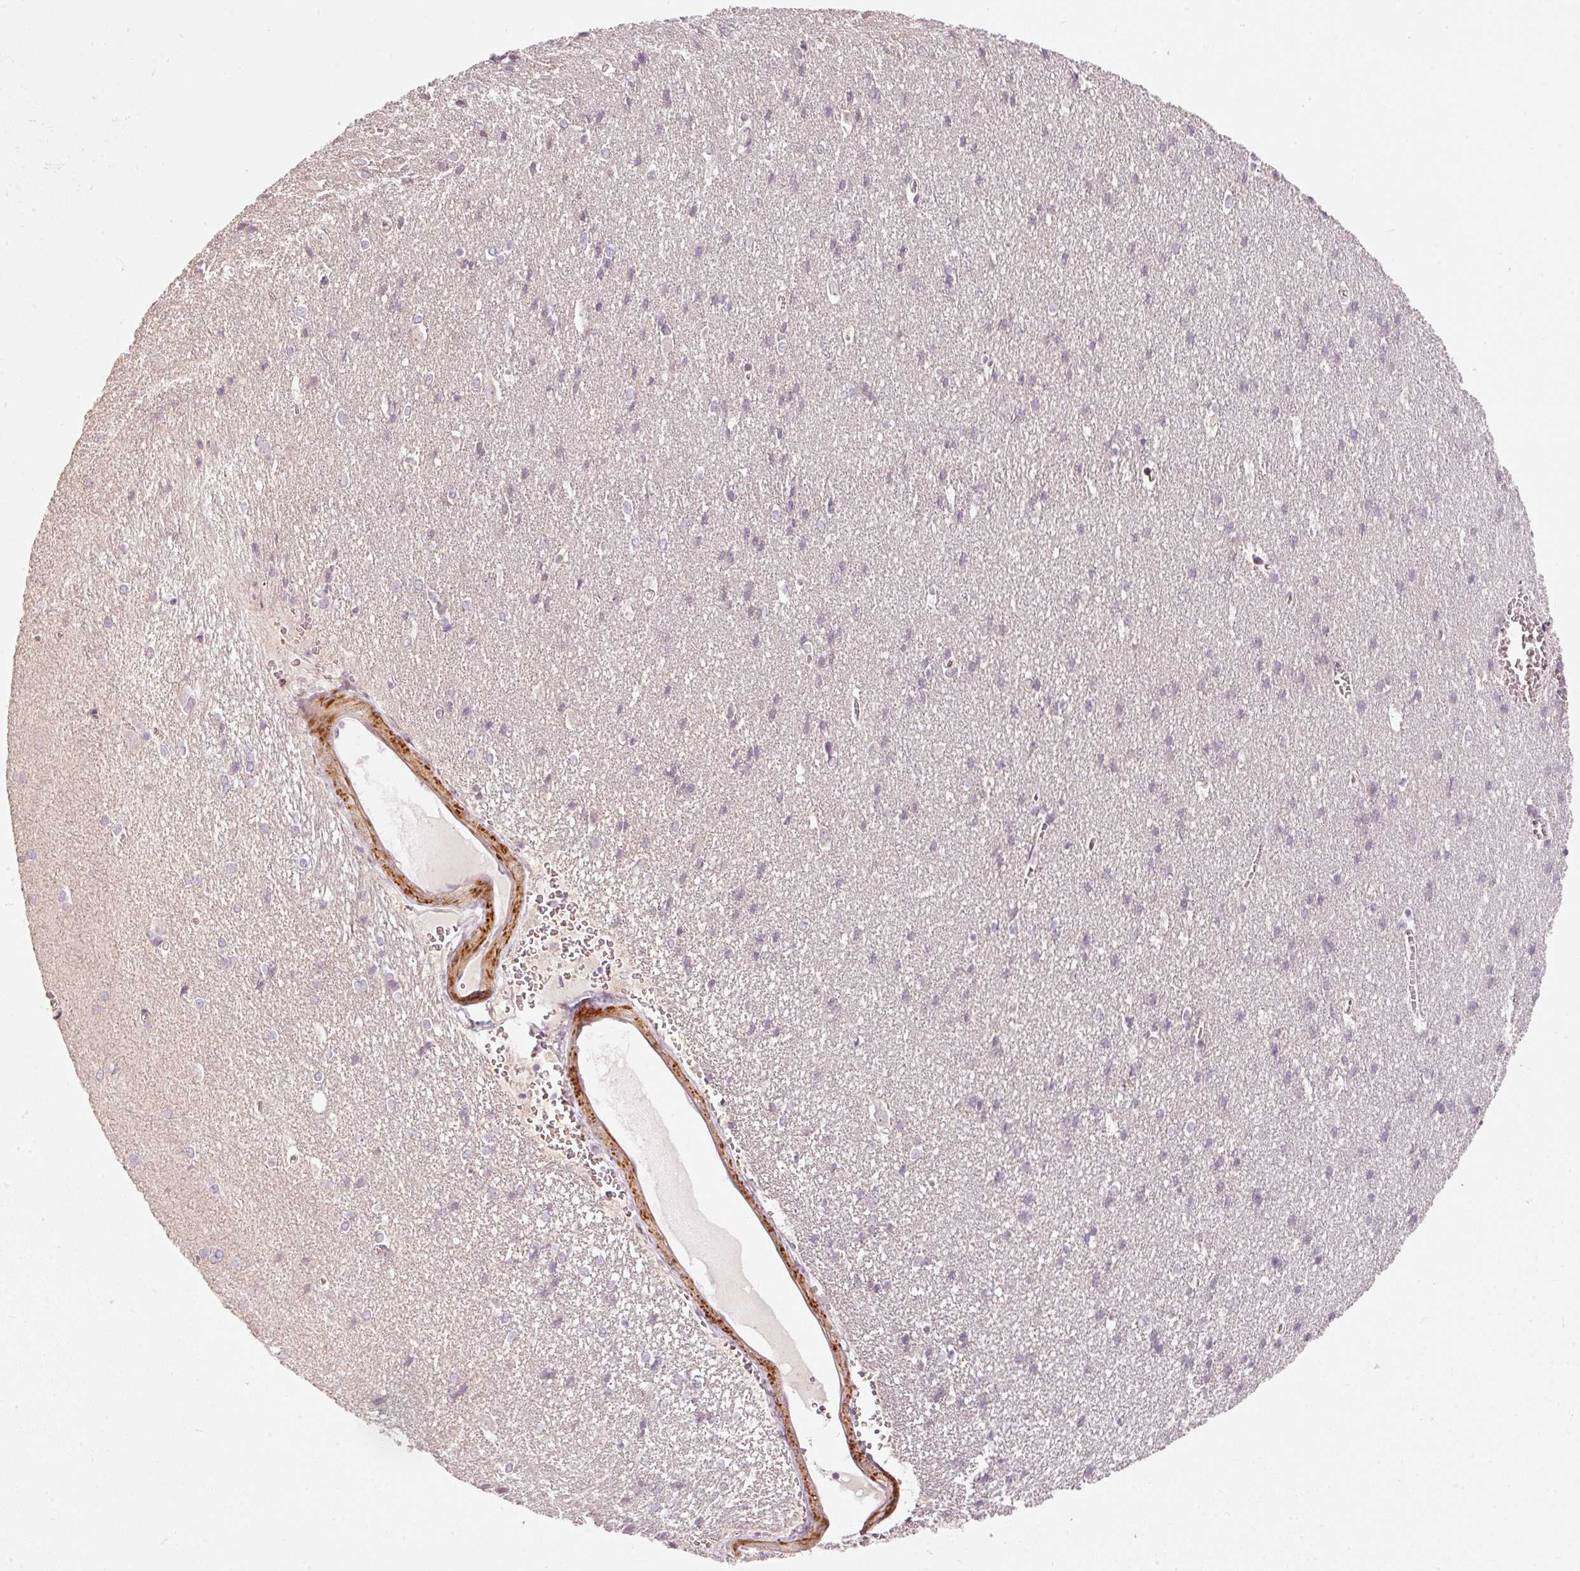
{"staining": {"intensity": "weak", "quantity": "25%-75%", "location": "cytoplasmic/membranous,nuclear"}, "tissue": "cerebral cortex", "cell_type": "Endothelial cells", "image_type": "normal", "snomed": [{"axis": "morphology", "description": "Normal tissue, NOS"}, {"axis": "topography", "description": "Cerebral cortex"}], "caption": "Immunohistochemical staining of benign human cerebral cortex demonstrates 25%-75% levels of weak cytoplasmic/membranous,nuclear protein staining in approximately 25%-75% of endothelial cells.", "gene": "KCNQ1", "patient": {"sex": "male", "age": 37}}